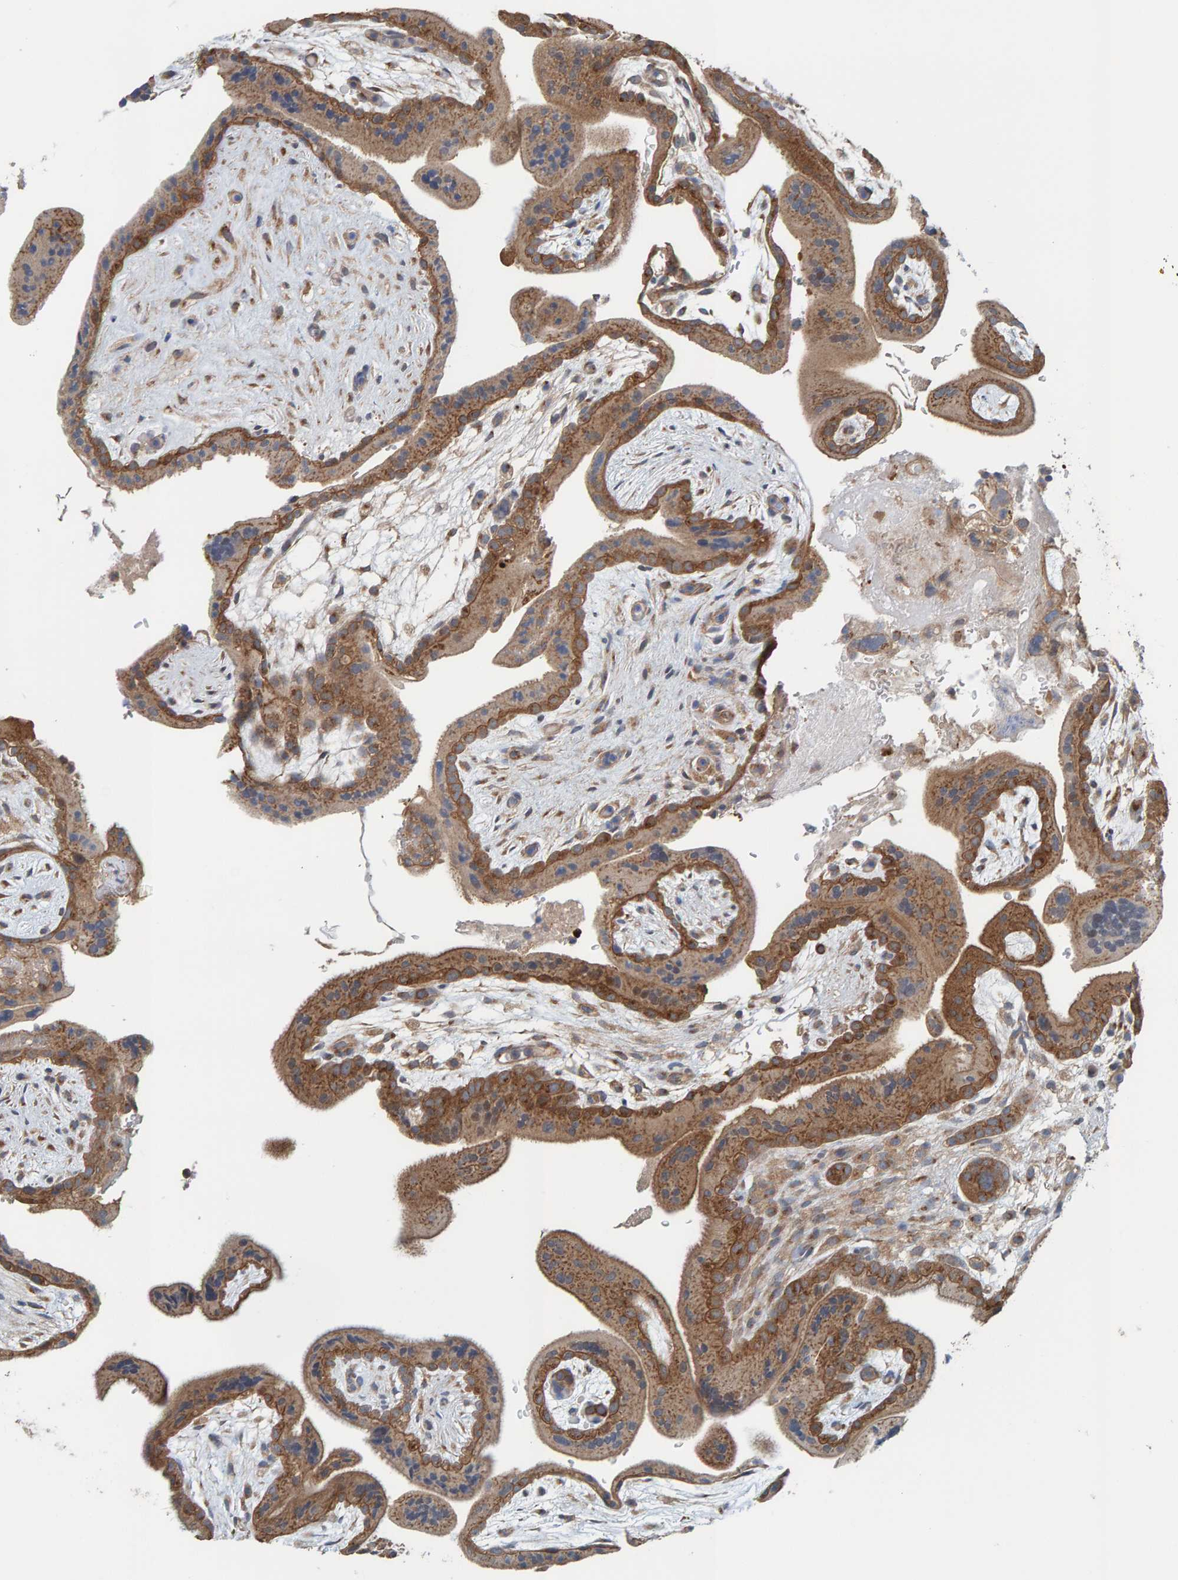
{"staining": {"intensity": "moderate", "quantity": ">75%", "location": "cytoplasmic/membranous"}, "tissue": "placenta", "cell_type": "Decidual cells", "image_type": "normal", "snomed": [{"axis": "morphology", "description": "Normal tissue, NOS"}, {"axis": "topography", "description": "Placenta"}], "caption": "IHC (DAB) staining of unremarkable placenta shows moderate cytoplasmic/membranous protein staining in about >75% of decidual cells.", "gene": "UBAP1", "patient": {"sex": "female", "age": 35}}